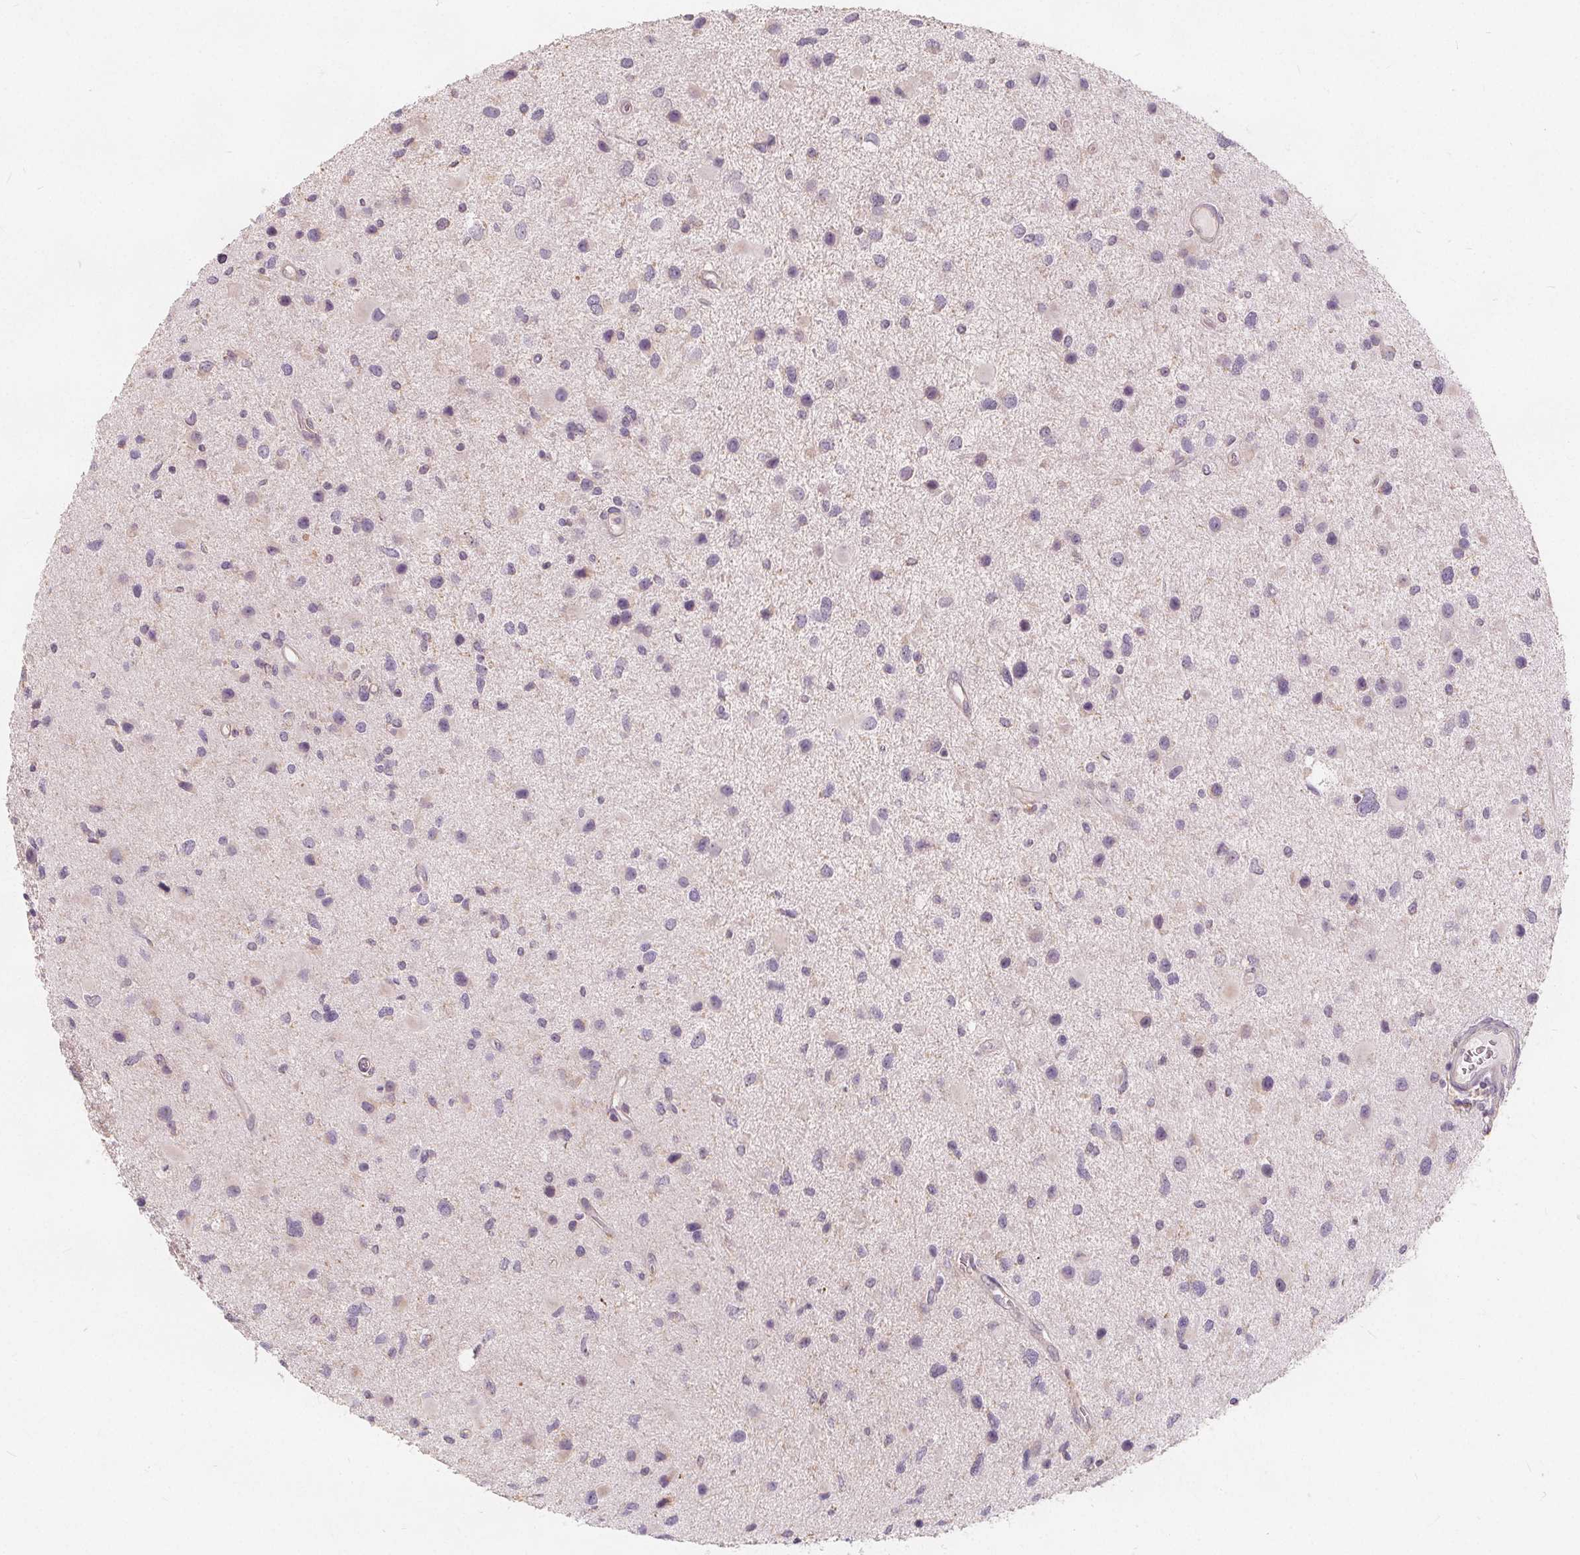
{"staining": {"intensity": "negative", "quantity": "none", "location": "none"}, "tissue": "glioma", "cell_type": "Tumor cells", "image_type": "cancer", "snomed": [{"axis": "morphology", "description": "Glioma, malignant, Low grade"}, {"axis": "topography", "description": "Brain"}], "caption": "Tumor cells are negative for protein expression in human low-grade glioma (malignant).", "gene": "DRC3", "patient": {"sex": "female", "age": 32}}